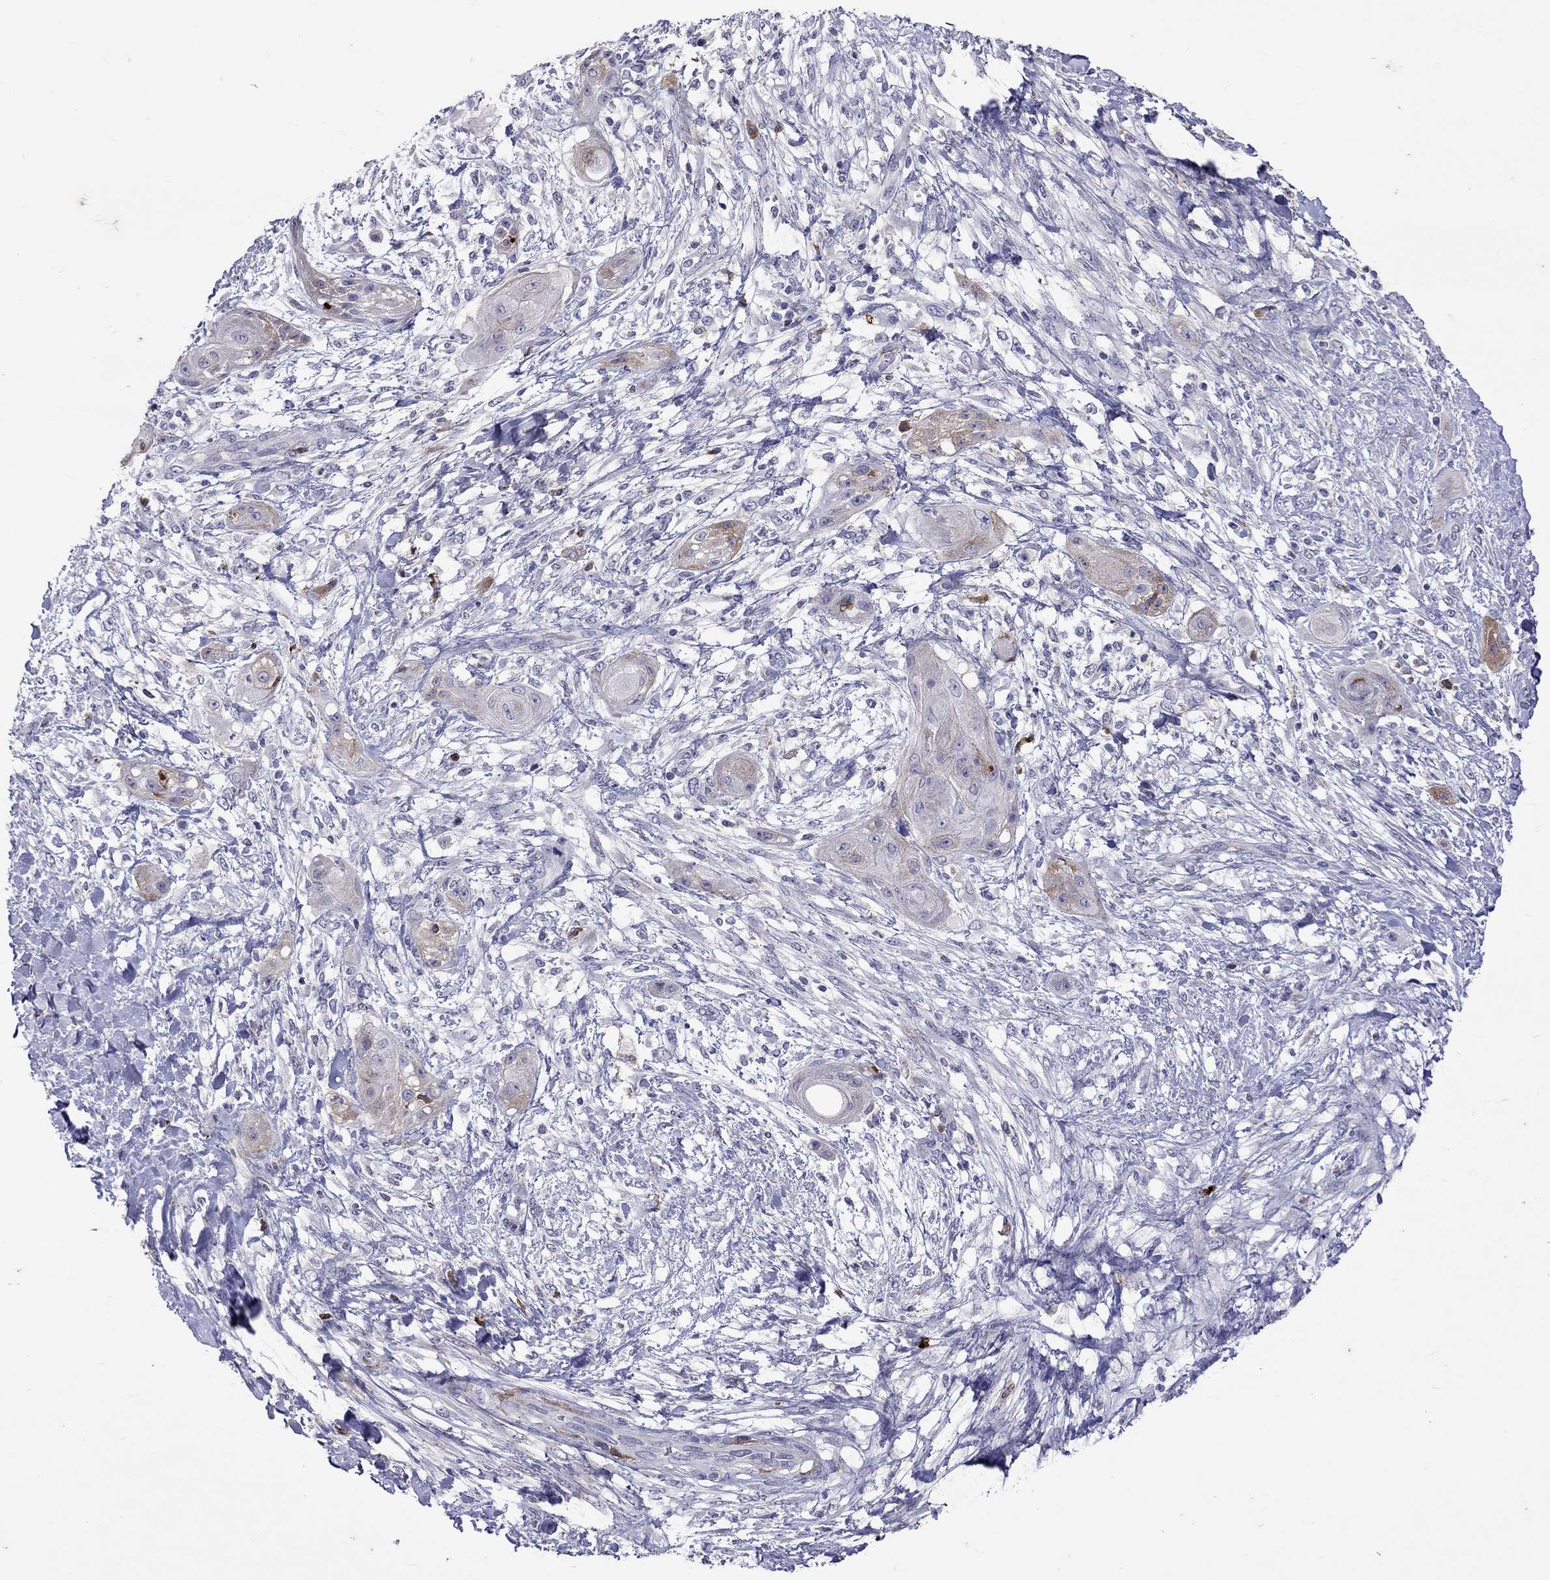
{"staining": {"intensity": "moderate", "quantity": "<25%", "location": "cytoplasmic/membranous"}, "tissue": "skin cancer", "cell_type": "Tumor cells", "image_type": "cancer", "snomed": [{"axis": "morphology", "description": "Squamous cell carcinoma, NOS"}, {"axis": "topography", "description": "Skin"}], "caption": "Immunohistochemistry histopathology image of neoplastic tissue: human squamous cell carcinoma (skin) stained using immunohistochemistry (IHC) reveals low levels of moderate protein expression localized specifically in the cytoplasmic/membranous of tumor cells, appearing as a cytoplasmic/membranous brown color.", "gene": "SERPINA3", "patient": {"sex": "male", "age": 62}}